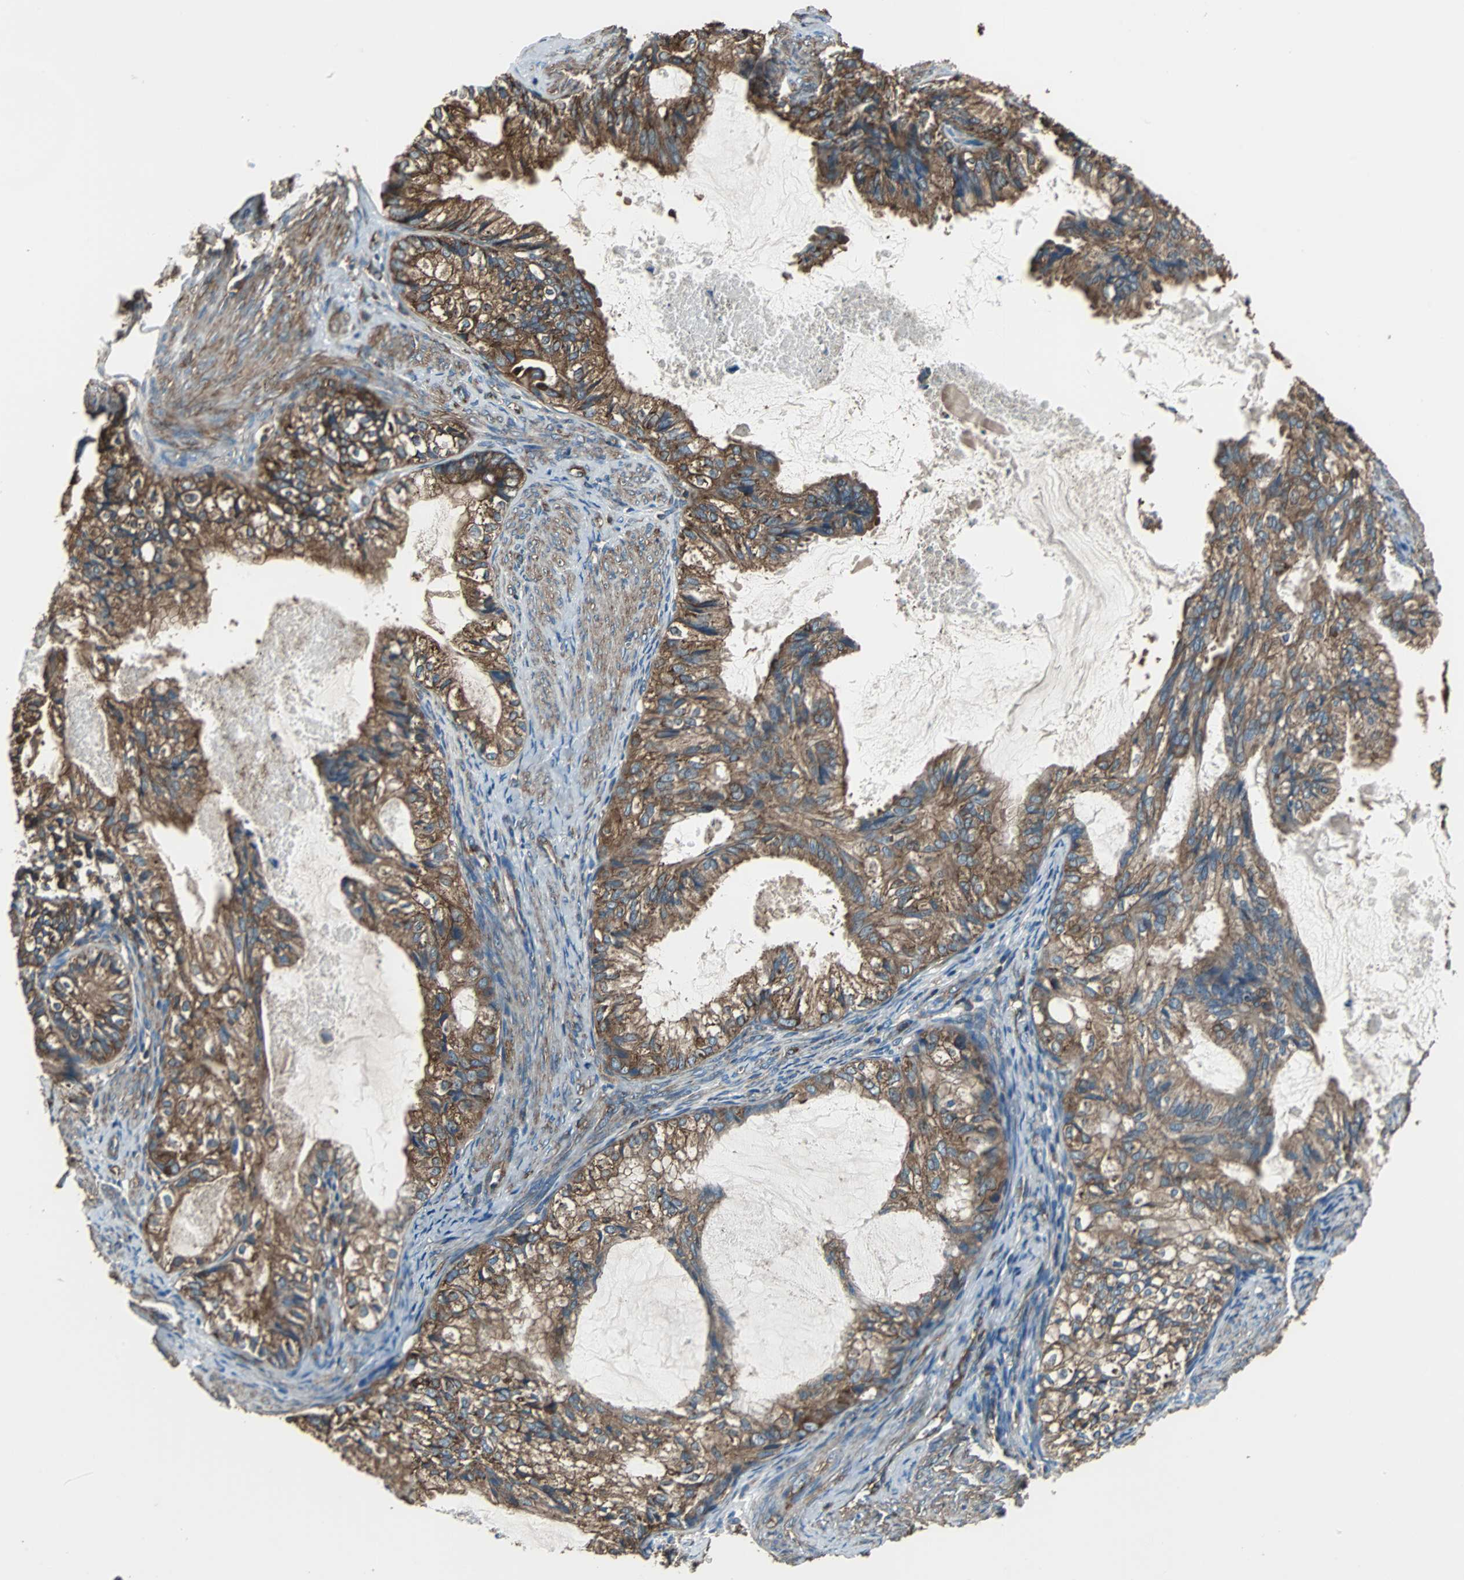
{"staining": {"intensity": "strong", "quantity": ">75%", "location": "cytoplasmic/membranous"}, "tissue": "cervical cancer", "cell_type": "Tumor cells", "image_type": "cancer", "snomed": [{"axis": "morphology", "description": "Normal tissue, NOS"}, {"axis": "morphology", "description": "Adenocarcinoma, NOS"}, {"axis": "topography", "description": "Cervix"}, {"axis": "topography", "description": "Endometrium"}], "caption": "The photomicrograph shows immunohistochemical staining of adenocarcinoma (cervical). There is strong cytoplasmic/membranous positivity is present in approximately >75% of tumor cells. (DAB = brown stain, brightfield microscopy at high magnification).", "gene": "ACTN1", "patient": {"sex": "female", "age": 86}}